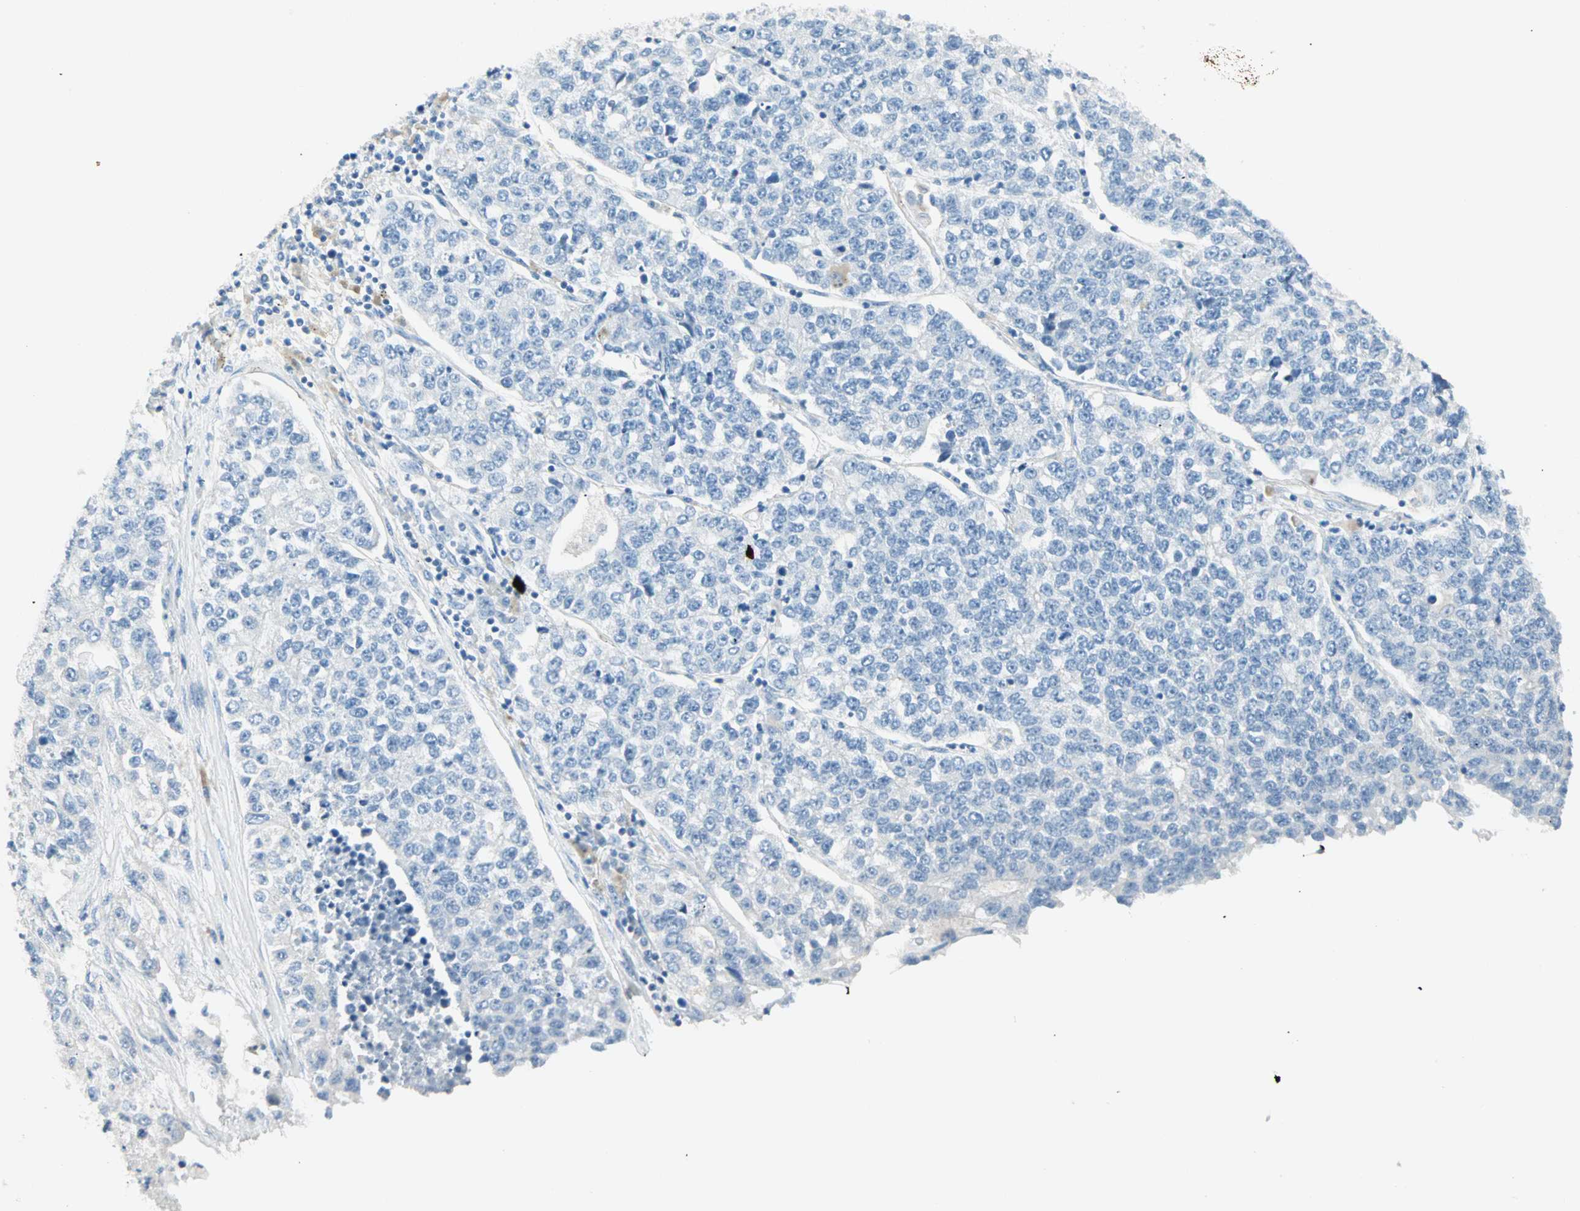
{"staining": {"intensity": "negative", "quantity": "none", "location": "none"}, "tissue": "lung cancer", "cell_type": "Tumor cells", "image_type": "cancer", "snomed": [{"axis": "morphology", "description": "Adenocarcinoma, NOS"}, {"axis": "topography", "description": "Lung"}], "caption": "The histopathology image displays no significant expression in tumor cells of lung cancer.", "gene": "SULT1C2", "patient": {"sex": "male", "age": 49}}